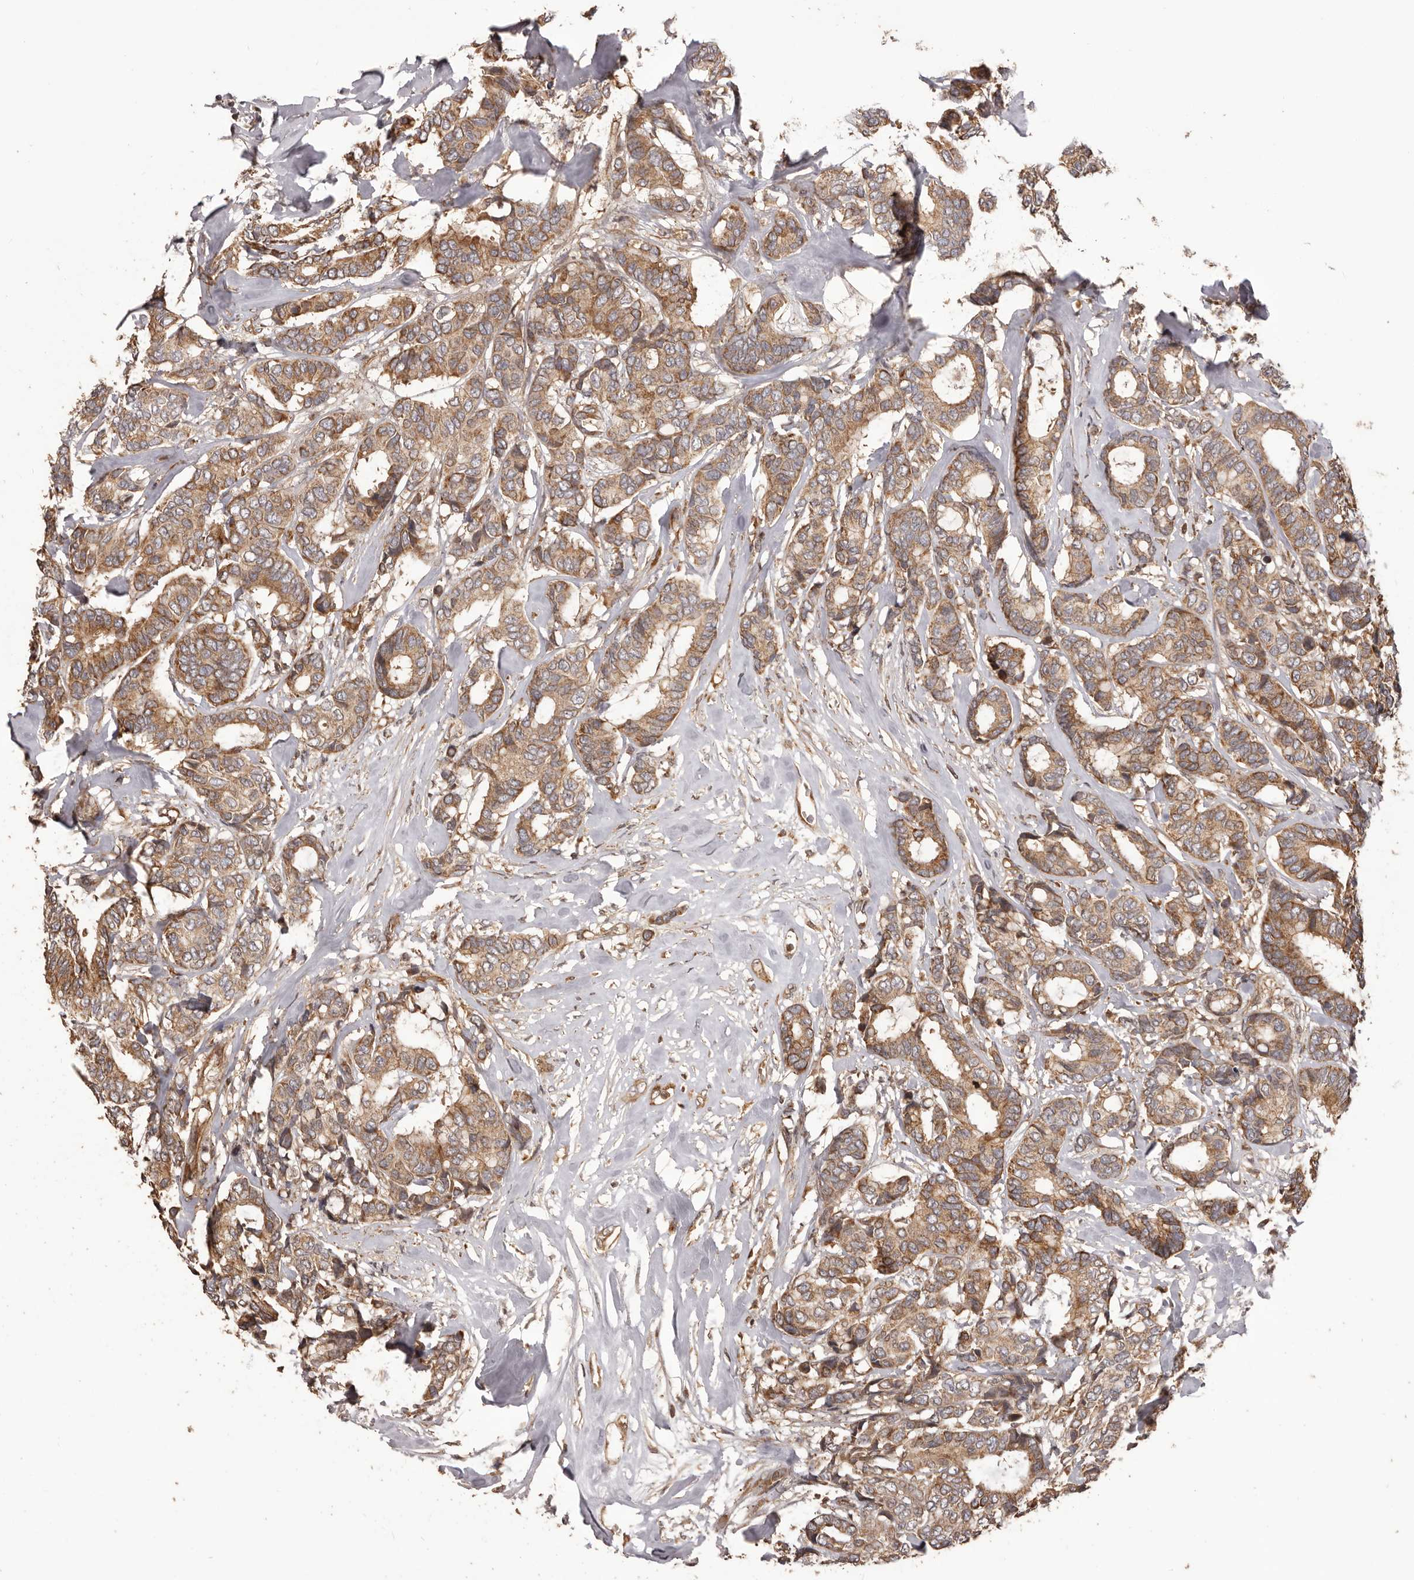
{"staining": {"intensity": "moderate", "quantity": ">75%", "location": "cytoplasmic/membranous"}, "tissue": "breast cancer", "cell_type": "Tumor cells", "image_type": "cancer", "snomed": [{"axis": "morphology", "description": "Duct carcinoma"}, {"axis": "topography", "description": "Breast"}], "caption": "Infiltrating ductal carcinoma (breast) tissue exhibits moderate cytoplasmic/membranous positivity in about >75% of tumor cells, visualized by immunohistochemistry.", "gene": "QRSL1", "patient": {"sex": "female", "age": 87}}